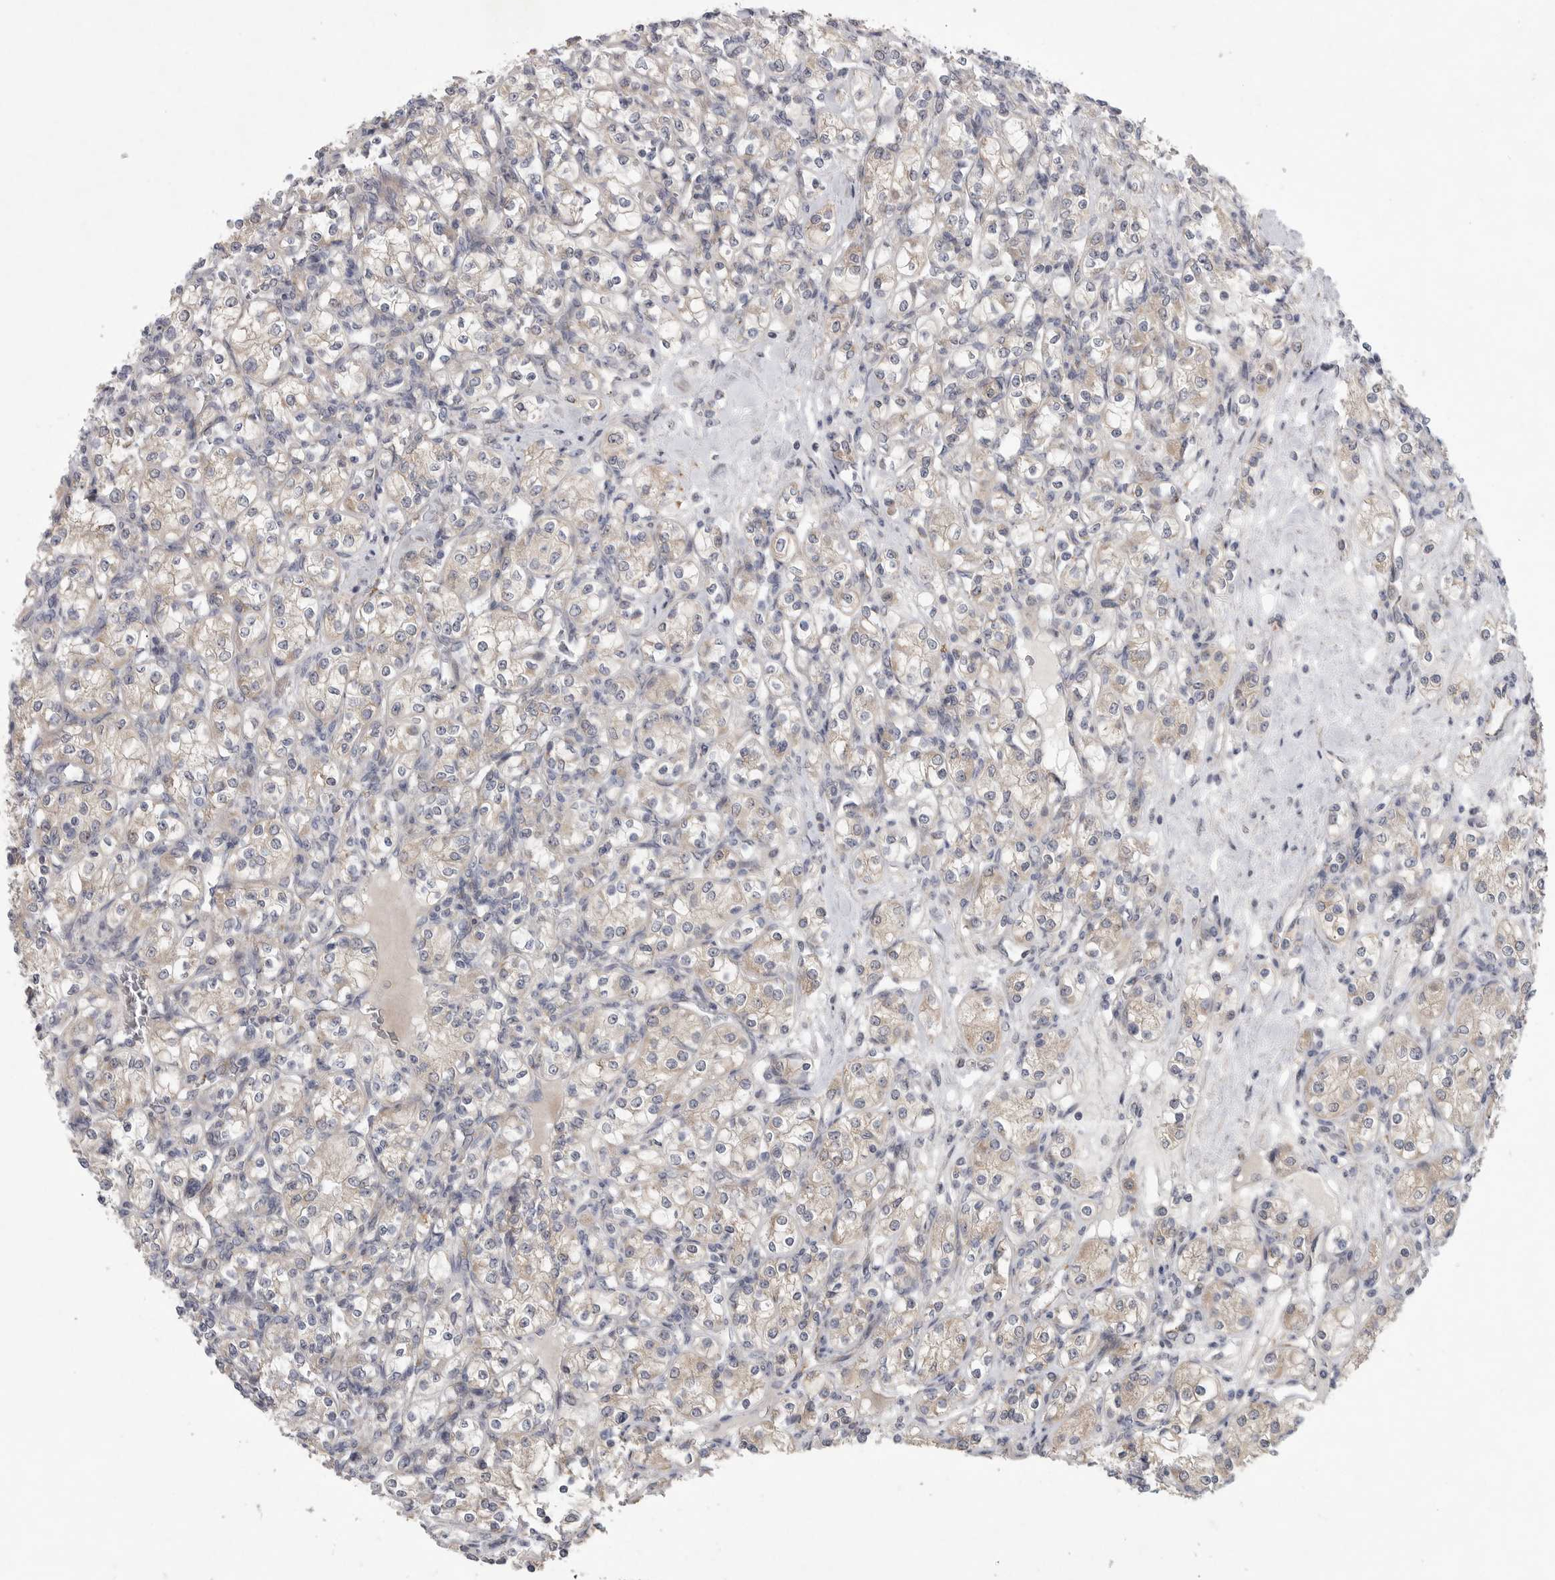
{"staining": {"intensity": "weak", "quantity": "<25%", "location": "cytoplasmic/membranous"}, "tissue": "renal cancer", "cell_type": "Tumor cells", "image_type": "cancer", "snomed": [{"axis": "morphology", "description": "Adenocarcinoma, NOS"}, {"axis": "topography", "description": "Kidney"}], "caption": "This is an immunohistochemistry (IHC) photomicrograph of human renal adenocarcinoma. There is no staining in tumor cells.", "gene": "FBXO43", "patient": {"sex": "male", "age": 77}}